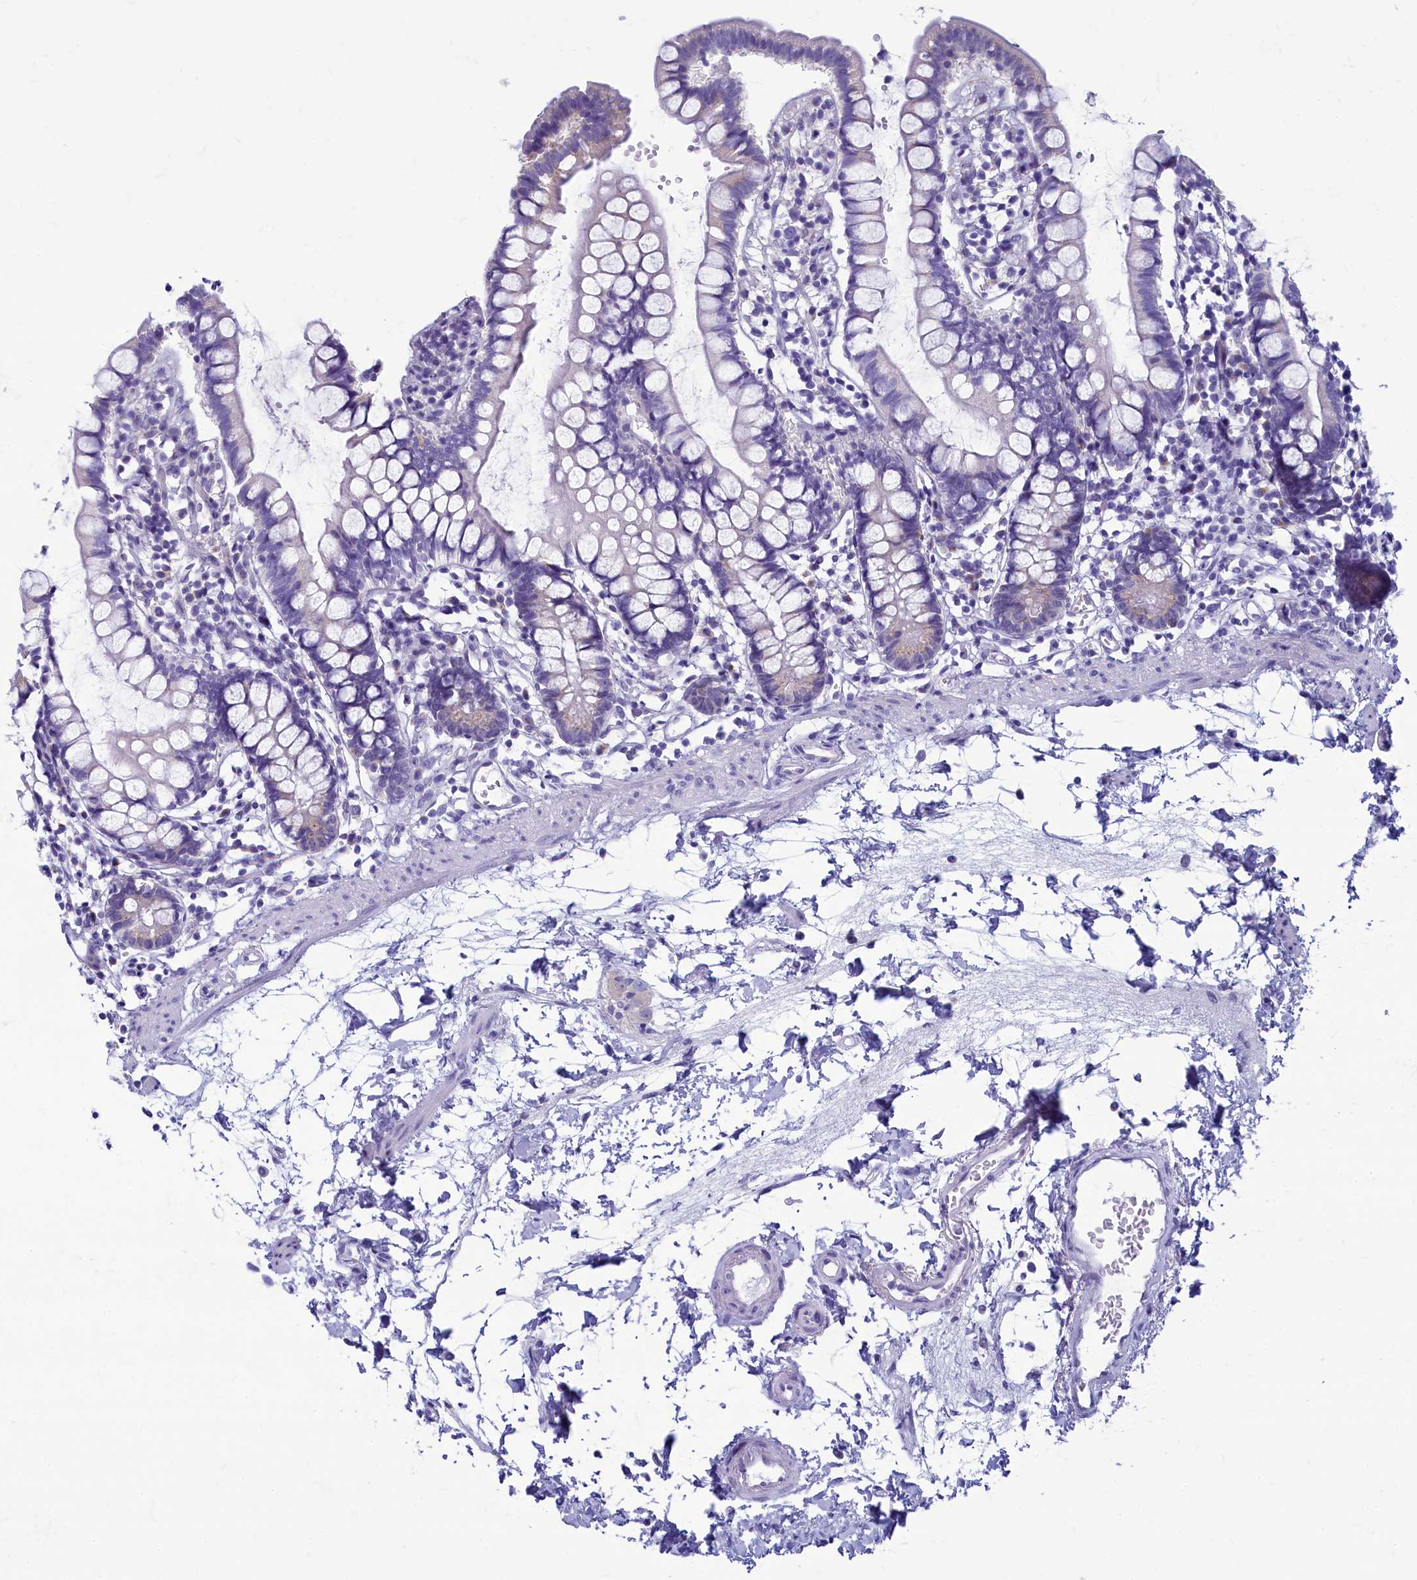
{"staining": {"intensity": "negative", "quantity": "none", "location": "none"}, "tissue": "small intestine", "cell_type": "Glandular cells", "image_type": "normal", "snomed": [{"axis": "morphology", "description": "Normal tissue, NOS"}, {"axis": "topography", "description": "Small intestine"}], "caption": "DAB immunohistochemical staining of normal small intestine shows no significant positivity in glandular cells.", "gene": "SKA3", "patient": {"sex": "female", "age": 84}}